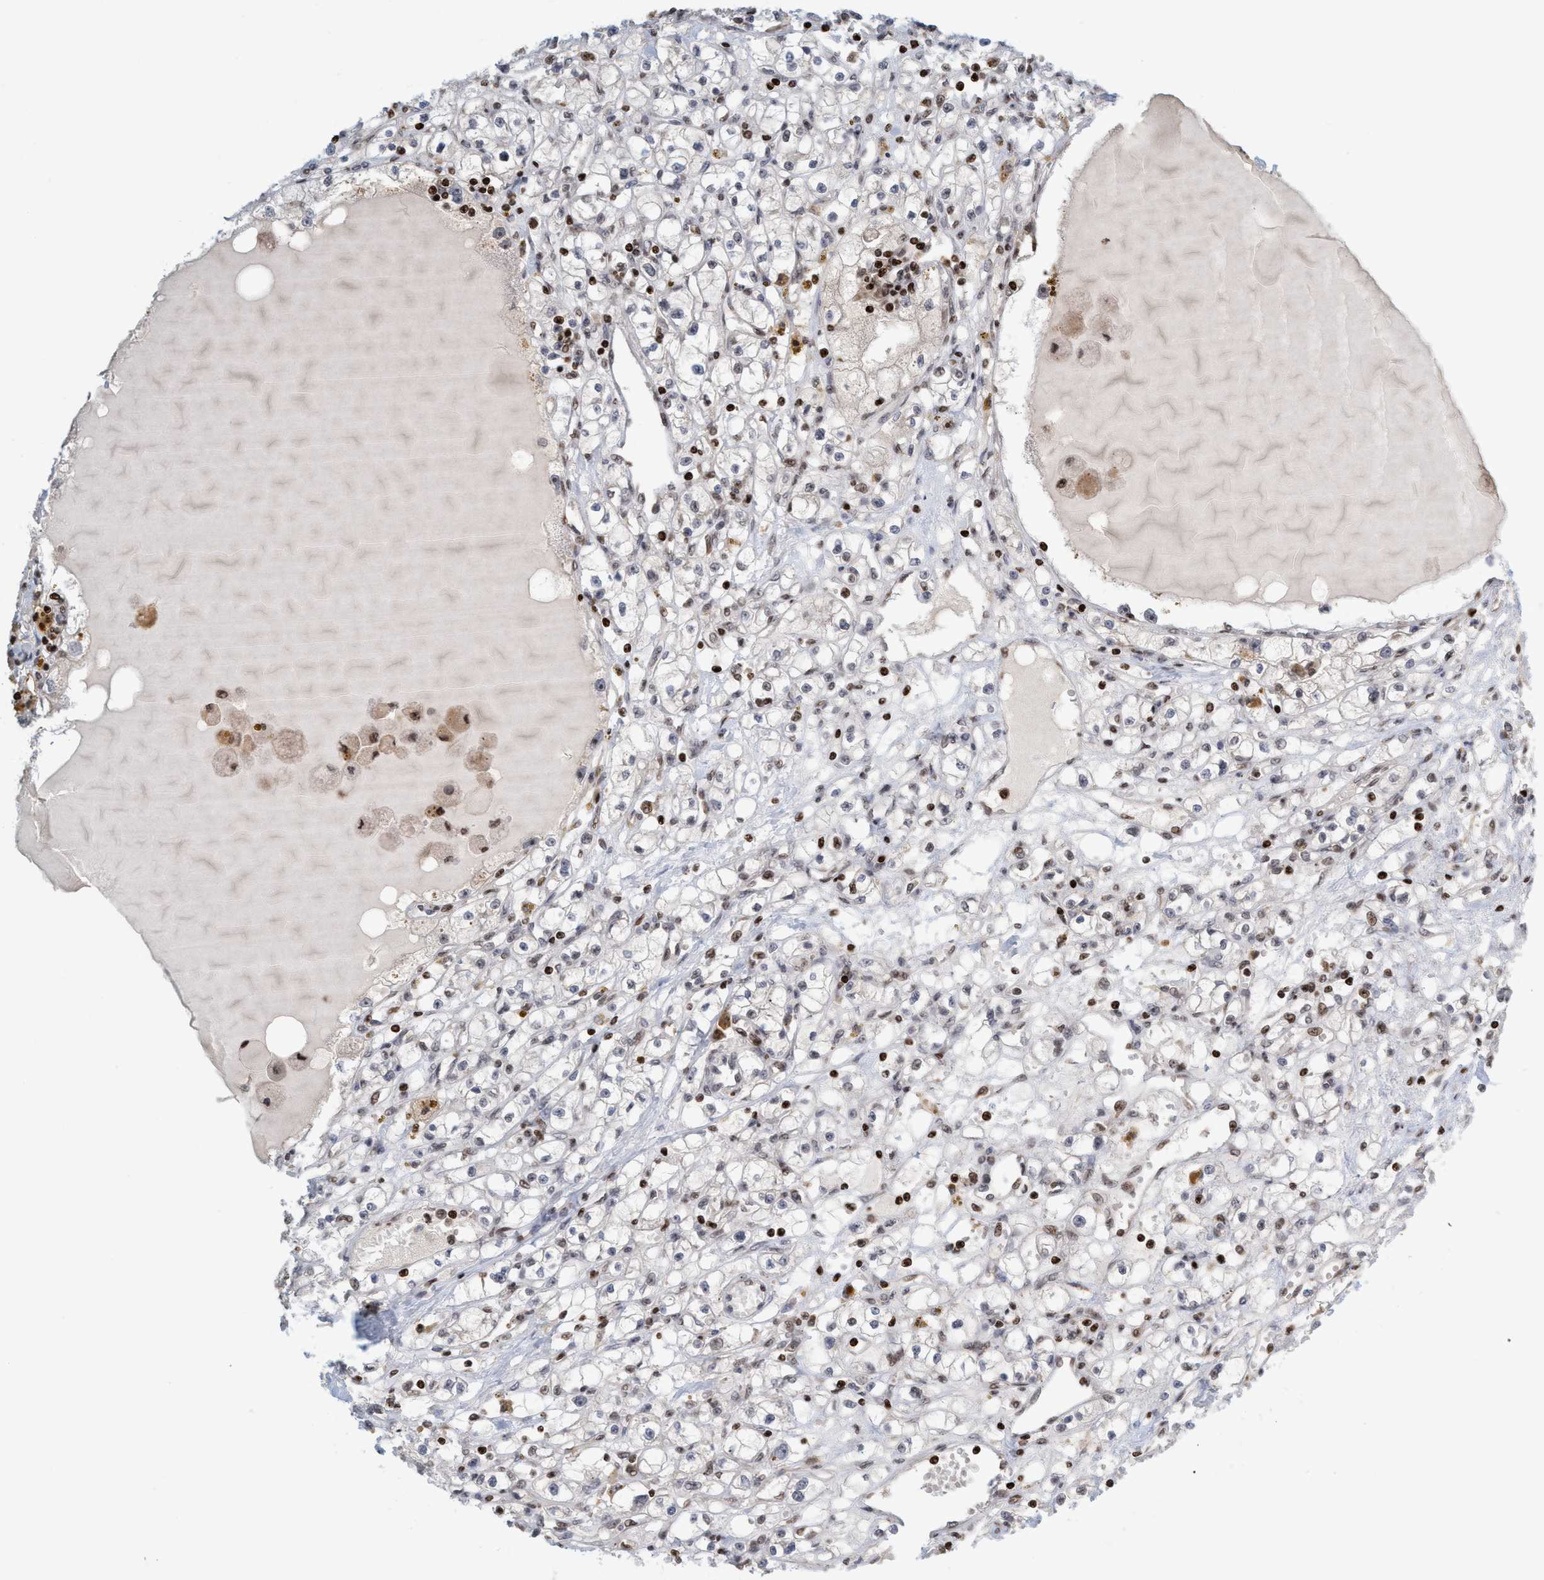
{"staining": {"intensity": "negative", "quantity": "none", "location": "none"}, "tissue": "renal cancer", "cell_type": "Tumor cells", "image_type": "cancer", "snomed": [{"axis": "morphology", "description": "Adenocarcinoma, NOS"}, {"axis": "topography", "description": "Kidney"}], "caption": "High magnification brightfield microscopy of renal cancer stained with DAB (3,3'-diaminobenzidine) (brown) and counterstained with hematoxylin (blue): tumor cells show no significant staining.", "gene": "SMCR8", "patient": {"sex": "male", "age": 56}}